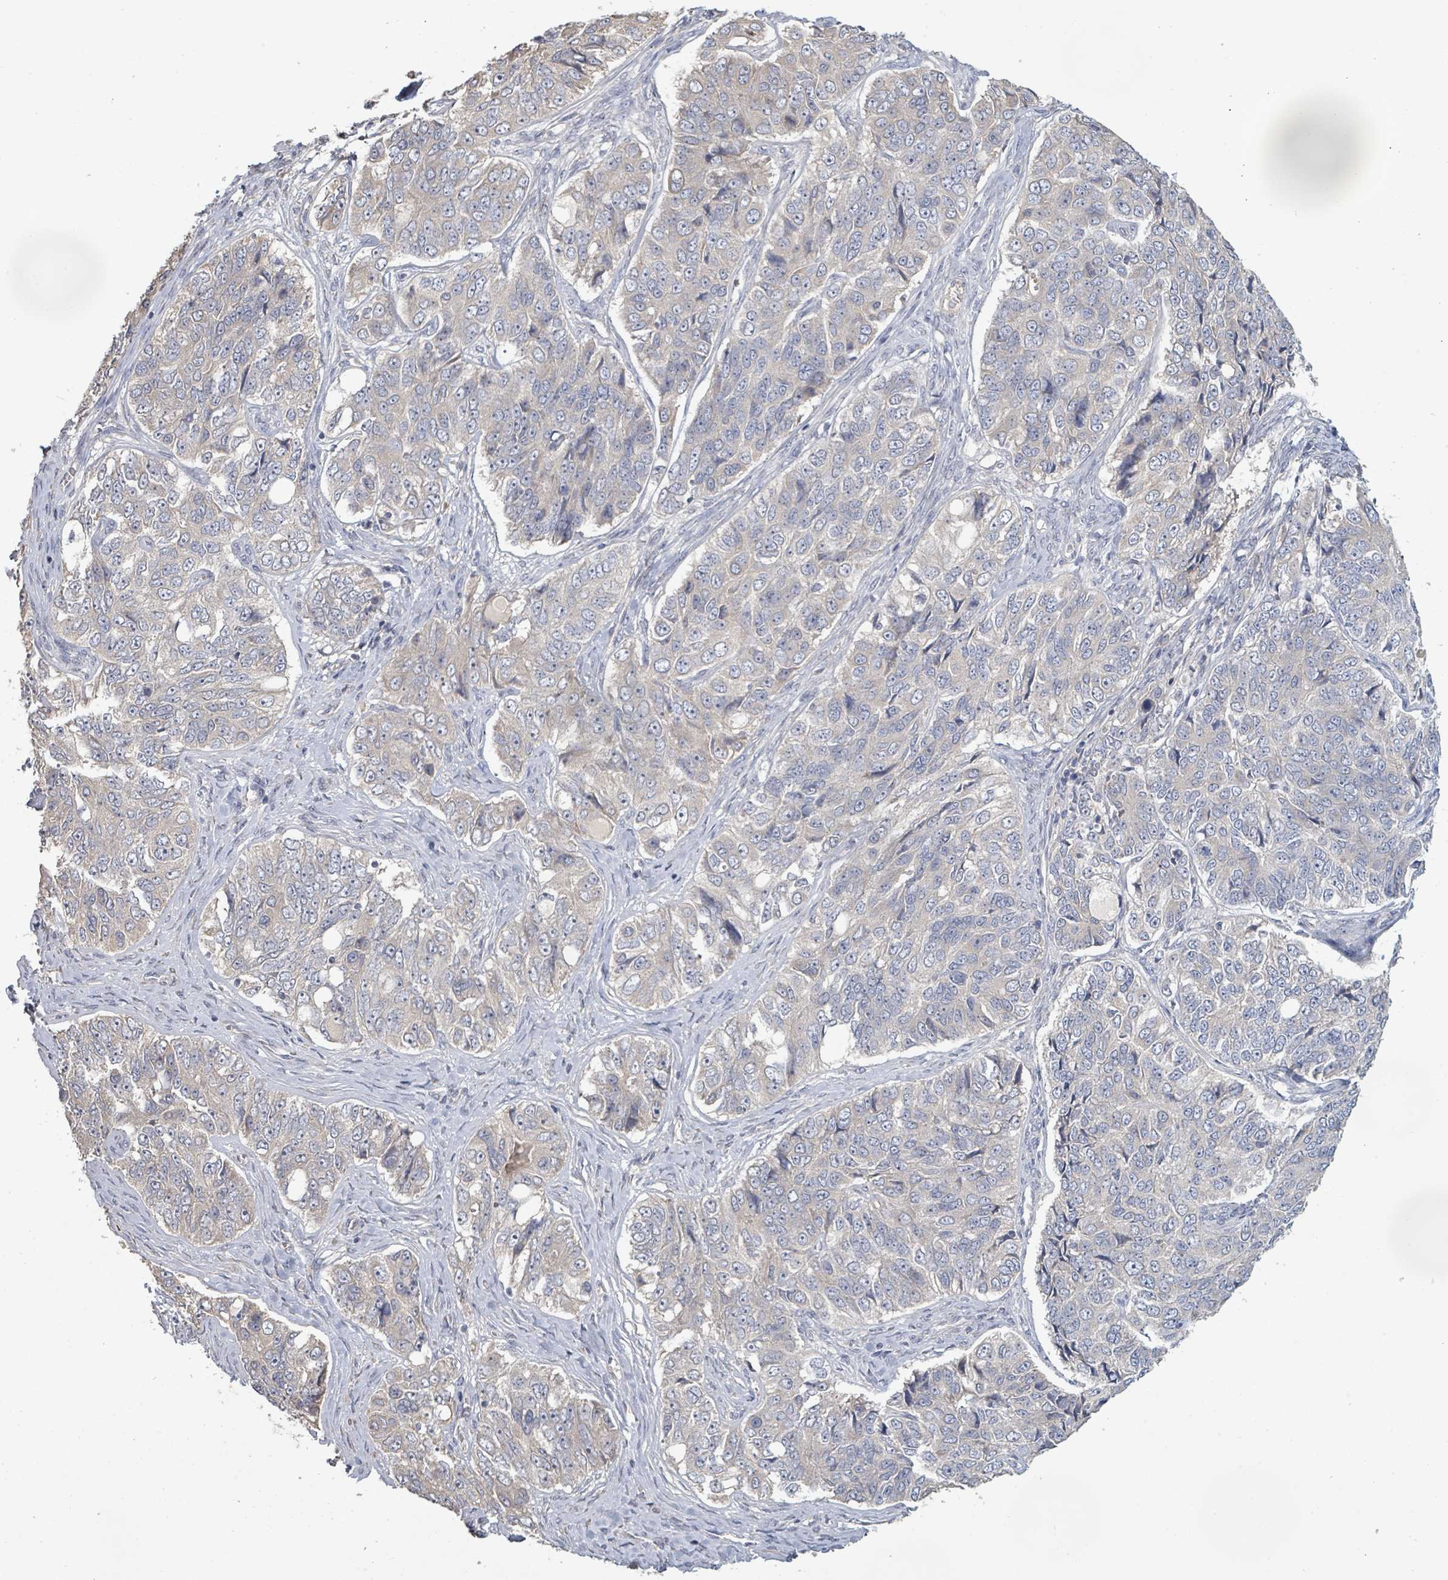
{"staining": {"intensity": "negative", "quantity": "none", "location": "none"}, "tissue": "ovarian cancer", "cell_type": "Tumor cells", "image_type": "cancer", "snomed": [{"axis": "morphology", "description": "Carcinoma, endometroid"}, {"axis": "topography", "description": "Ovary"}], "caption": "There is no significant positivity in tumor cells of ovarian cancer.", "gene": "KCNS2", "patient": {"sex": "female", "age": 51}}